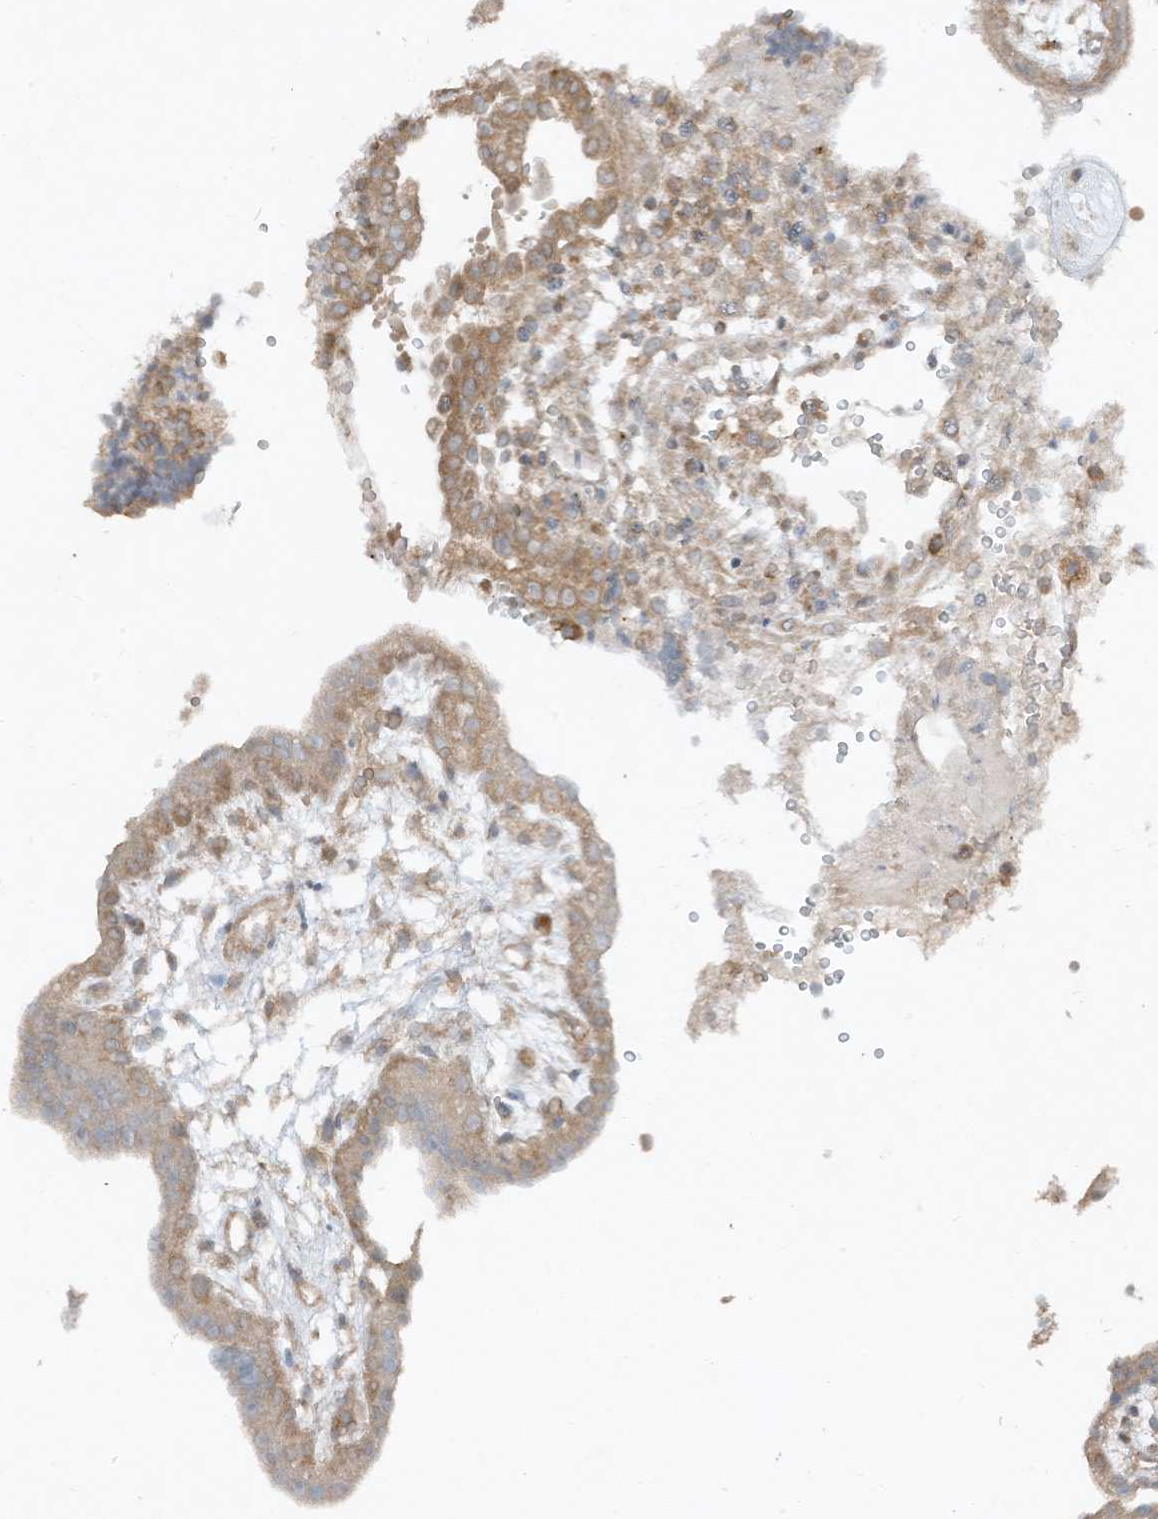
{"staining": {"intensity": "weak", "quantity": ">75%", "location": "cytoplasmic/membranous"}, "tissue": "placenta", "cell_type": "Decidual cells", "image_type": "normal", "snomed": [{"axis": "morphology", "description": "Normal tissue, NOS"}, {"axis": "topography", "description": "Placenta"}], "caption": "A high-resolution micrograph shows IHC staining of normal placenta, which reveals weak cytoplasmic/membranous positivity in approximately >75% of decidual cells.", "gene": "LDAH", "patient": {"sex": "female", "age": 18}}